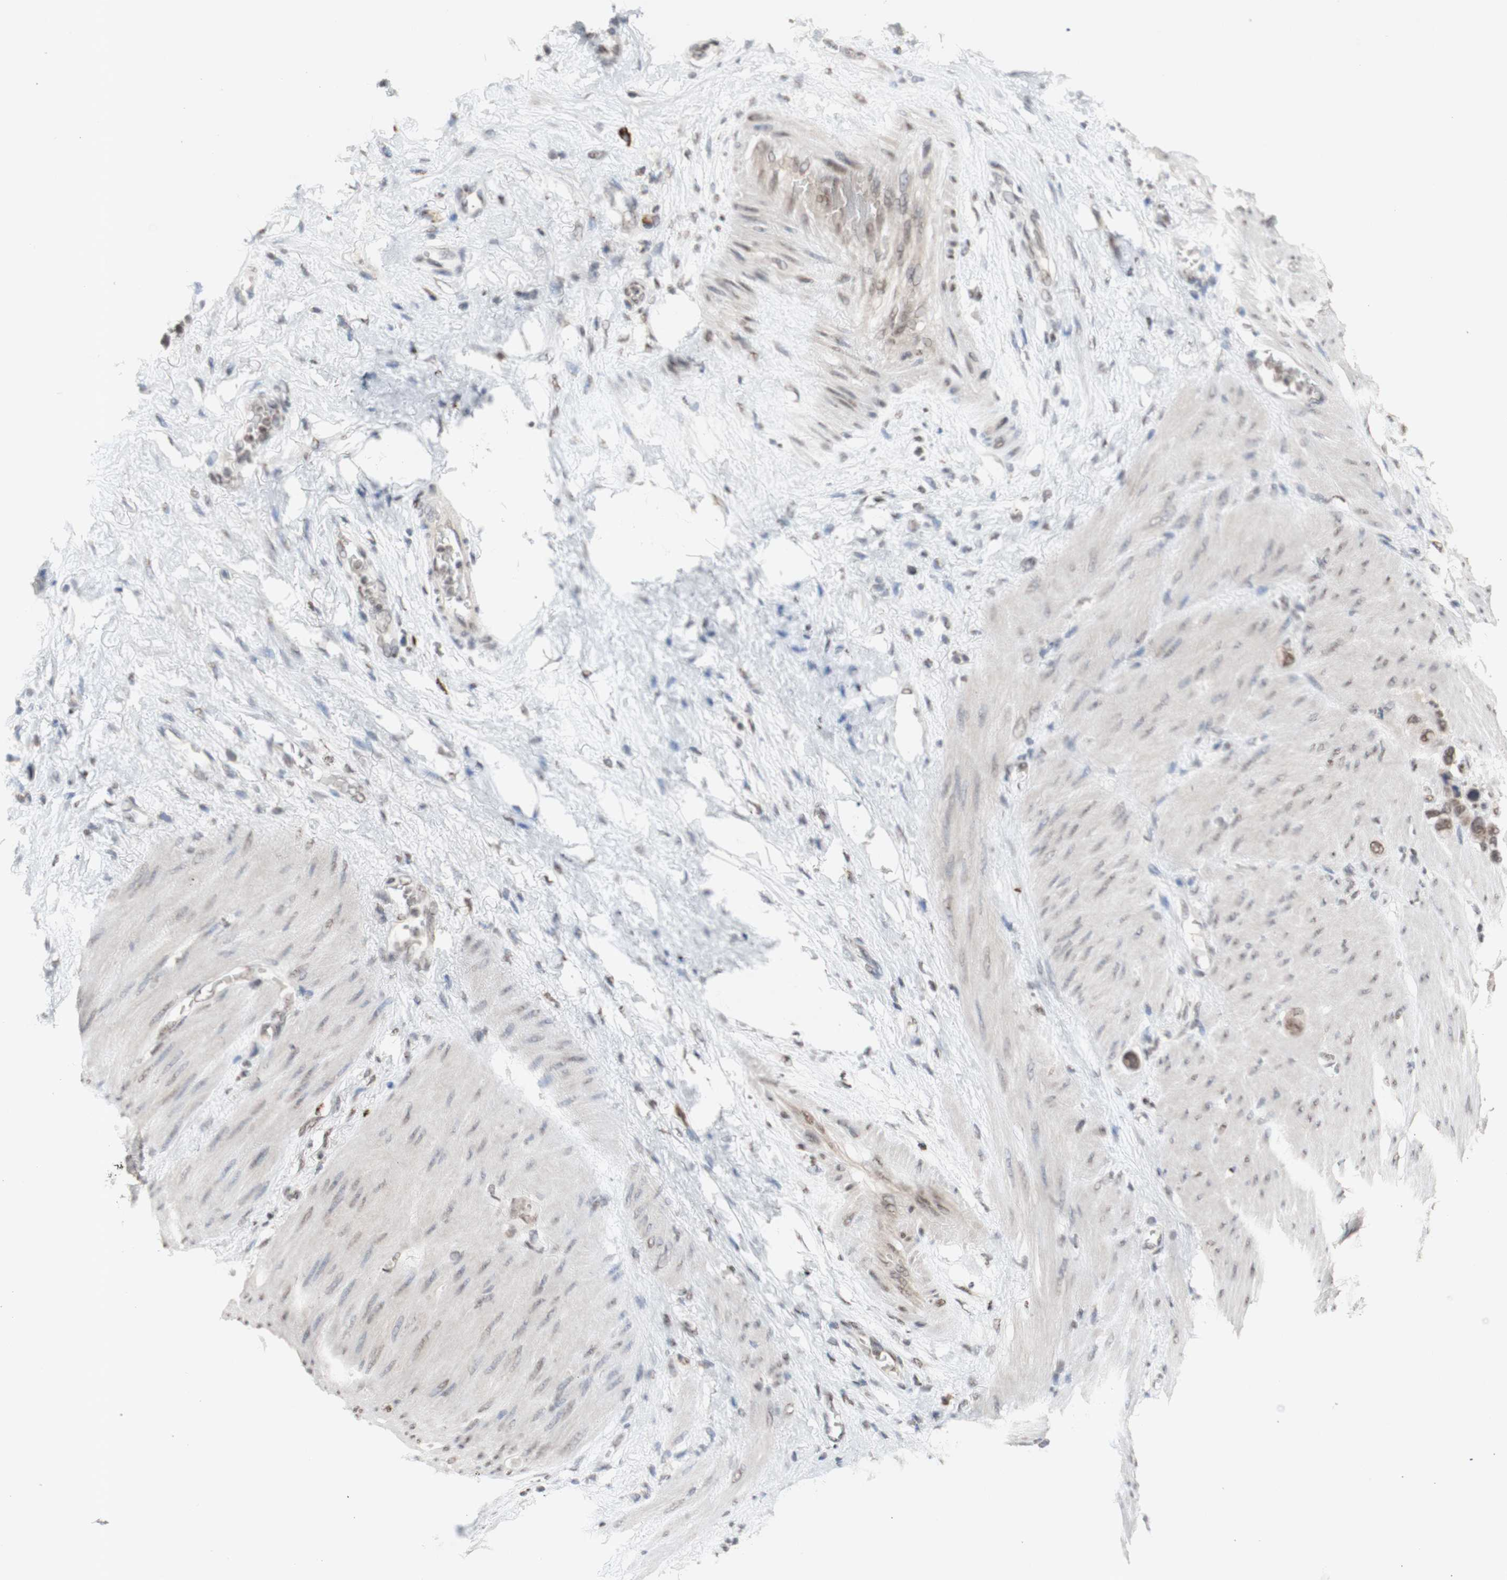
{"staining": {"intensity": "weak", "quantity": ">75%", "location": "nuclear"}, "tissue": "stomach cancer", "cell_type": "Tumor cells", "image_type": "cancer", "snomed": [{"axis": "morphology", "description": "Adenocarcinoma, NOS"}, {"axis": "morphology", "description": "Adenocarcinoma, High grade"}, {"axis": "topography", "description": "Stomach, upper"}, {"axis": "topography", "description": "Stomach, lower"}], "caption": "This is an image of IHC staining of adenocarcinoma (stomach), which shows weak staining in the nuclear of tumor cells.", "gene": "SFPQ", "patient": {"sex": "female", "age": 65}}